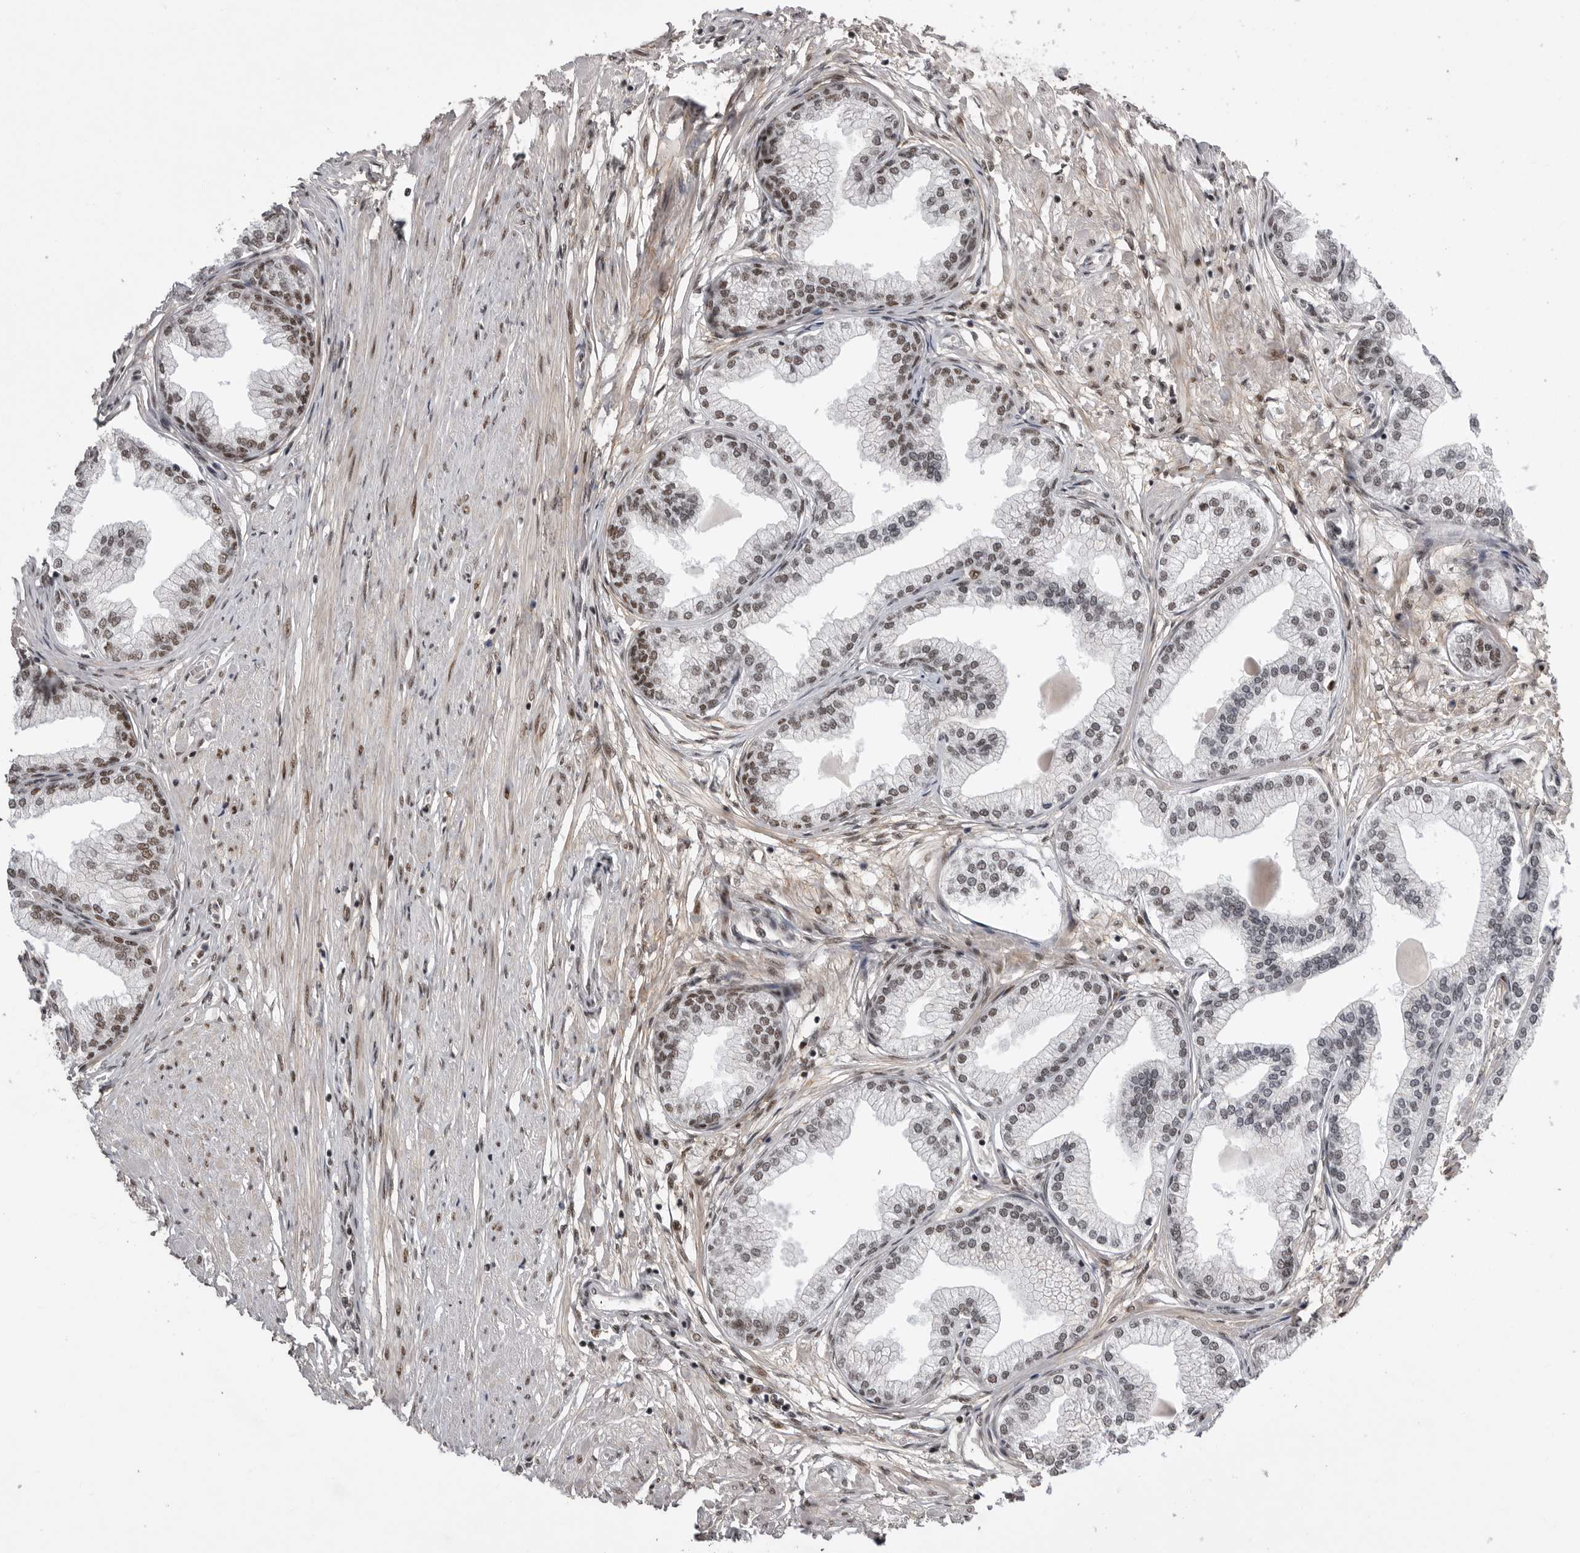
{"staining": {"intensity": "strong", "quantity": "25%-75%", "location": "nuclear"}, "tissue": "prostate", "cell_type": "Glandular cells", "image_type": "normal", "snomed": [{"axis": "morphology", "description": "Normal tissue, NOS"}, {"axis": "morphology", "description": "Urothelial carcinoma, Low grade"}, {"axis": "topography", "description": "Urinary bladder"}, {"axis": "topography", "description": "Prostate"}], "caption": "Glandular cells reveal high levels of strong nuclear staining in approximately 25%-75% of cells in unremarkable prostate.", "gene": "PPP1R8", "patient": {"sex": "male", "age": 60}}